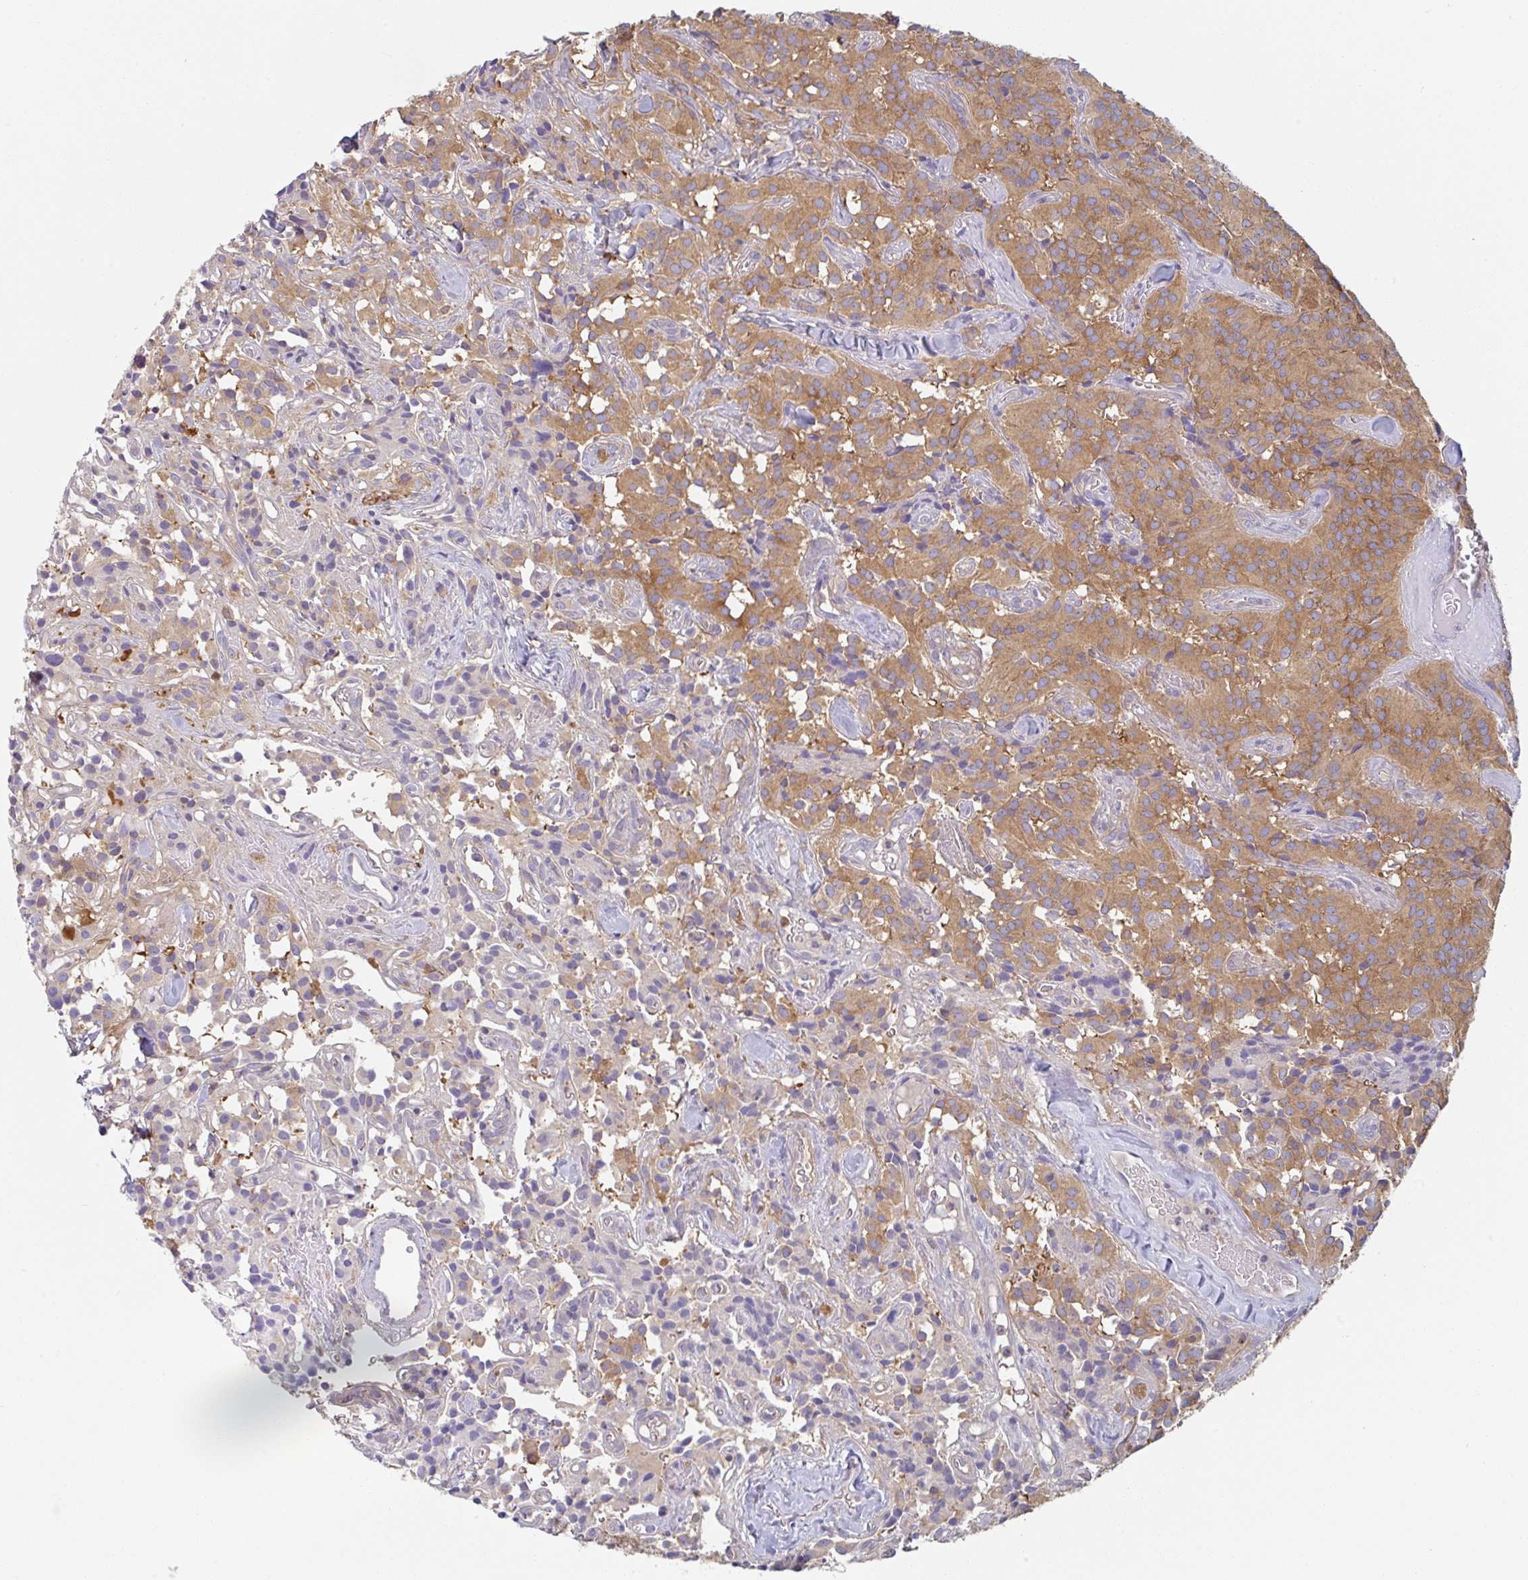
{"staining": {"intensity": "moderate", "quantity": ">75%", "location": "cytoplasmic/membranous"}, "tissue": "glioma", "cell_type": "Tumor cells", "image_type": "cancer", "snomed": [{"axis": "morphology", "description": "Glioma, malignant, Low grade"}, {"axis": "topography", "description": "Brain"}], "caption": "Human malignant glioma (low-grade) stained with a protein marker exhibits moderate staining in tumor cells.", "gene": "AMPD2", "patient": {"sex": "male", "age": 42}}